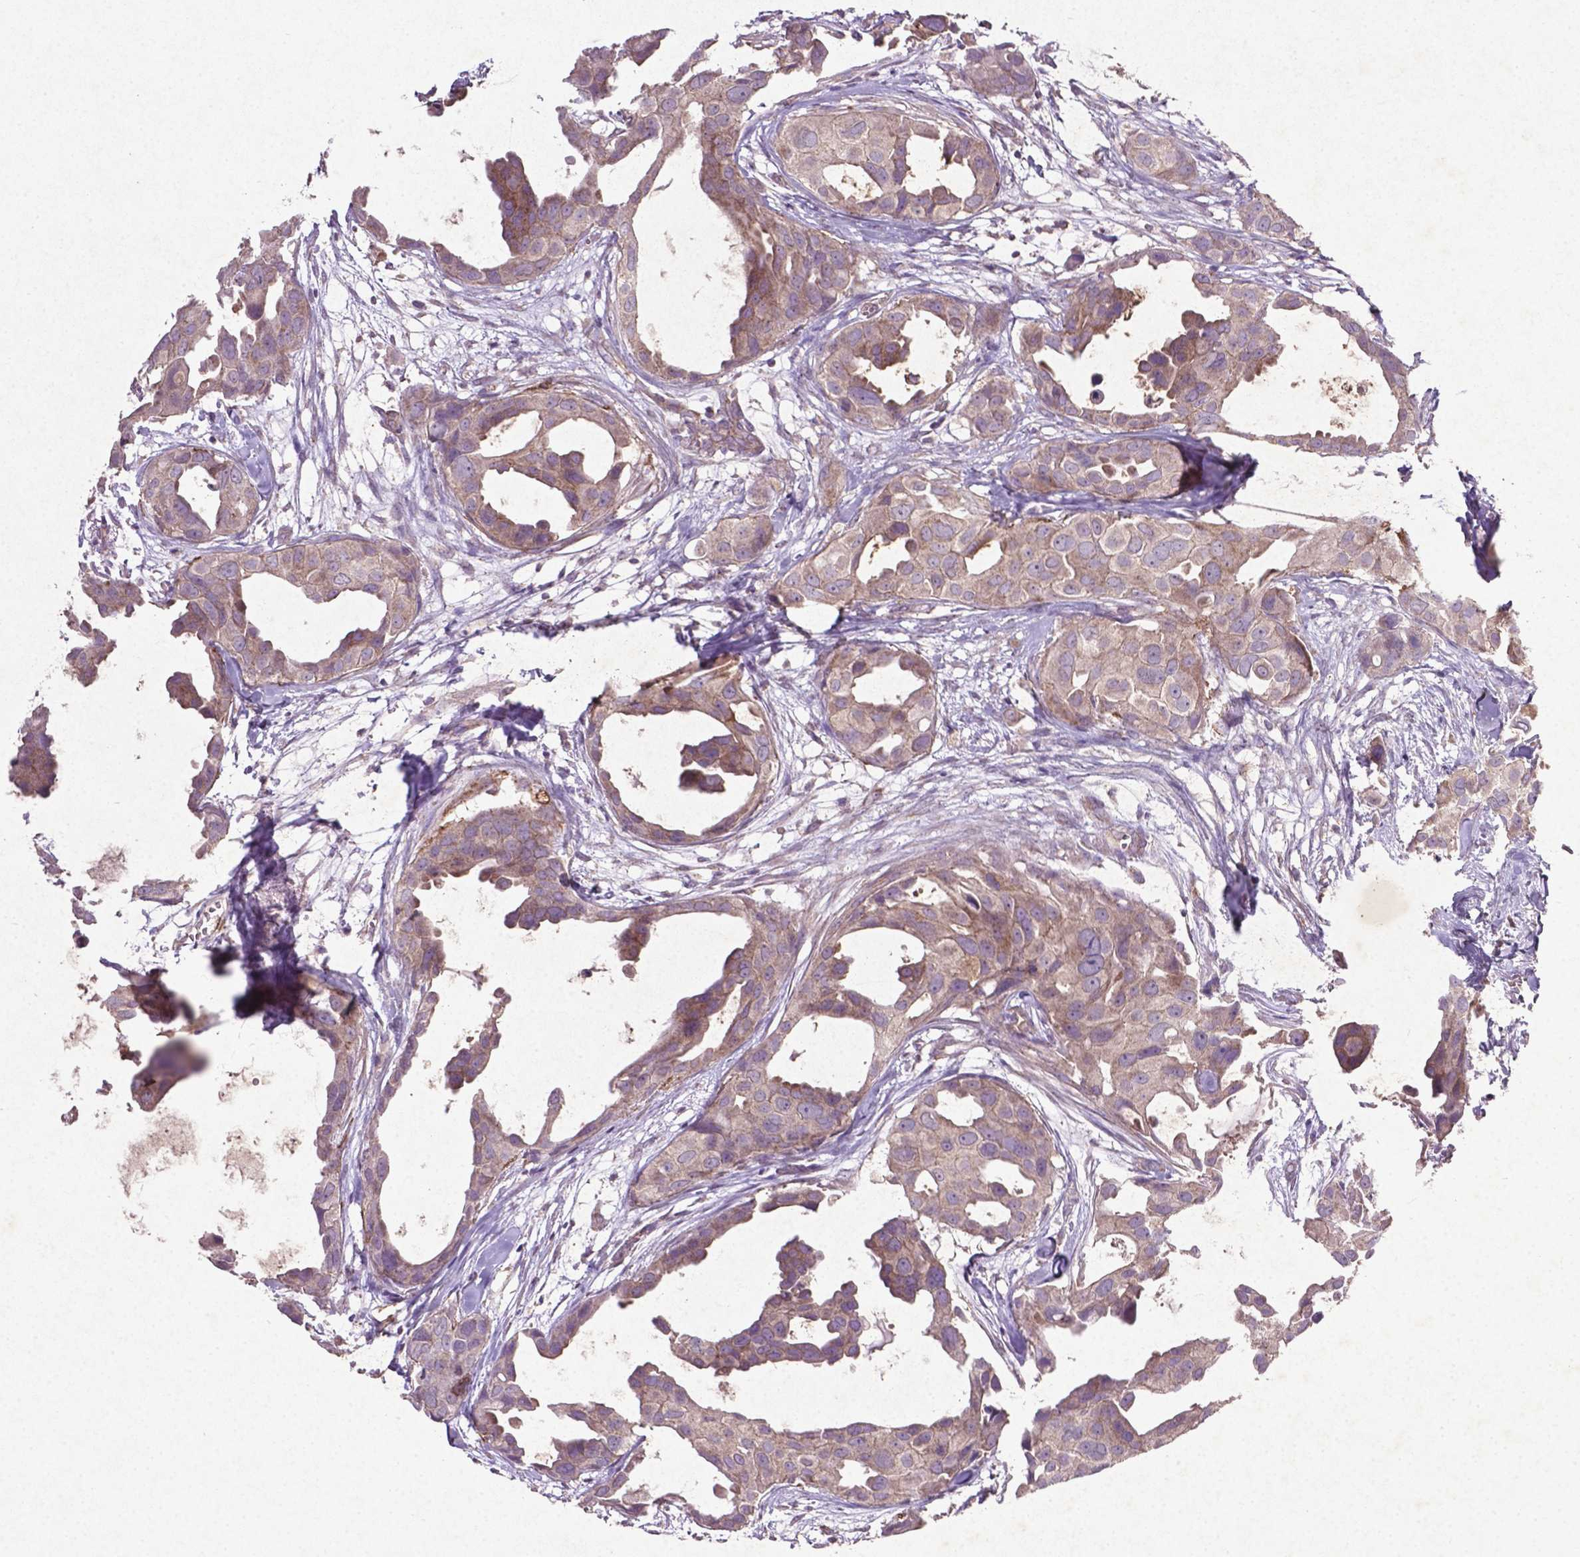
{"staining": {"intensity": "moderate", "quantity": ">75%", "location": "cytoplasmic/membranous"}, "tissue": "breast cancer", "cell_type": "Tumor cells", "image_type": "cancer", "snomed": [{"axis": "morphology", "description": "Duct carcinoma"}, {"axis": "topography", "description": "Breast"}], "caption": "An IHC micrograph of tumor tissue is shown. Protein staining in brown highlights moderate cytoplasmic/membranous positivity in breast invasive ductal carcinoma within tumor cells. (IHC, brightfield microscopy, high magnification).", "gene": "MTOR", "patient": {"sex": "female", "age": 38}}